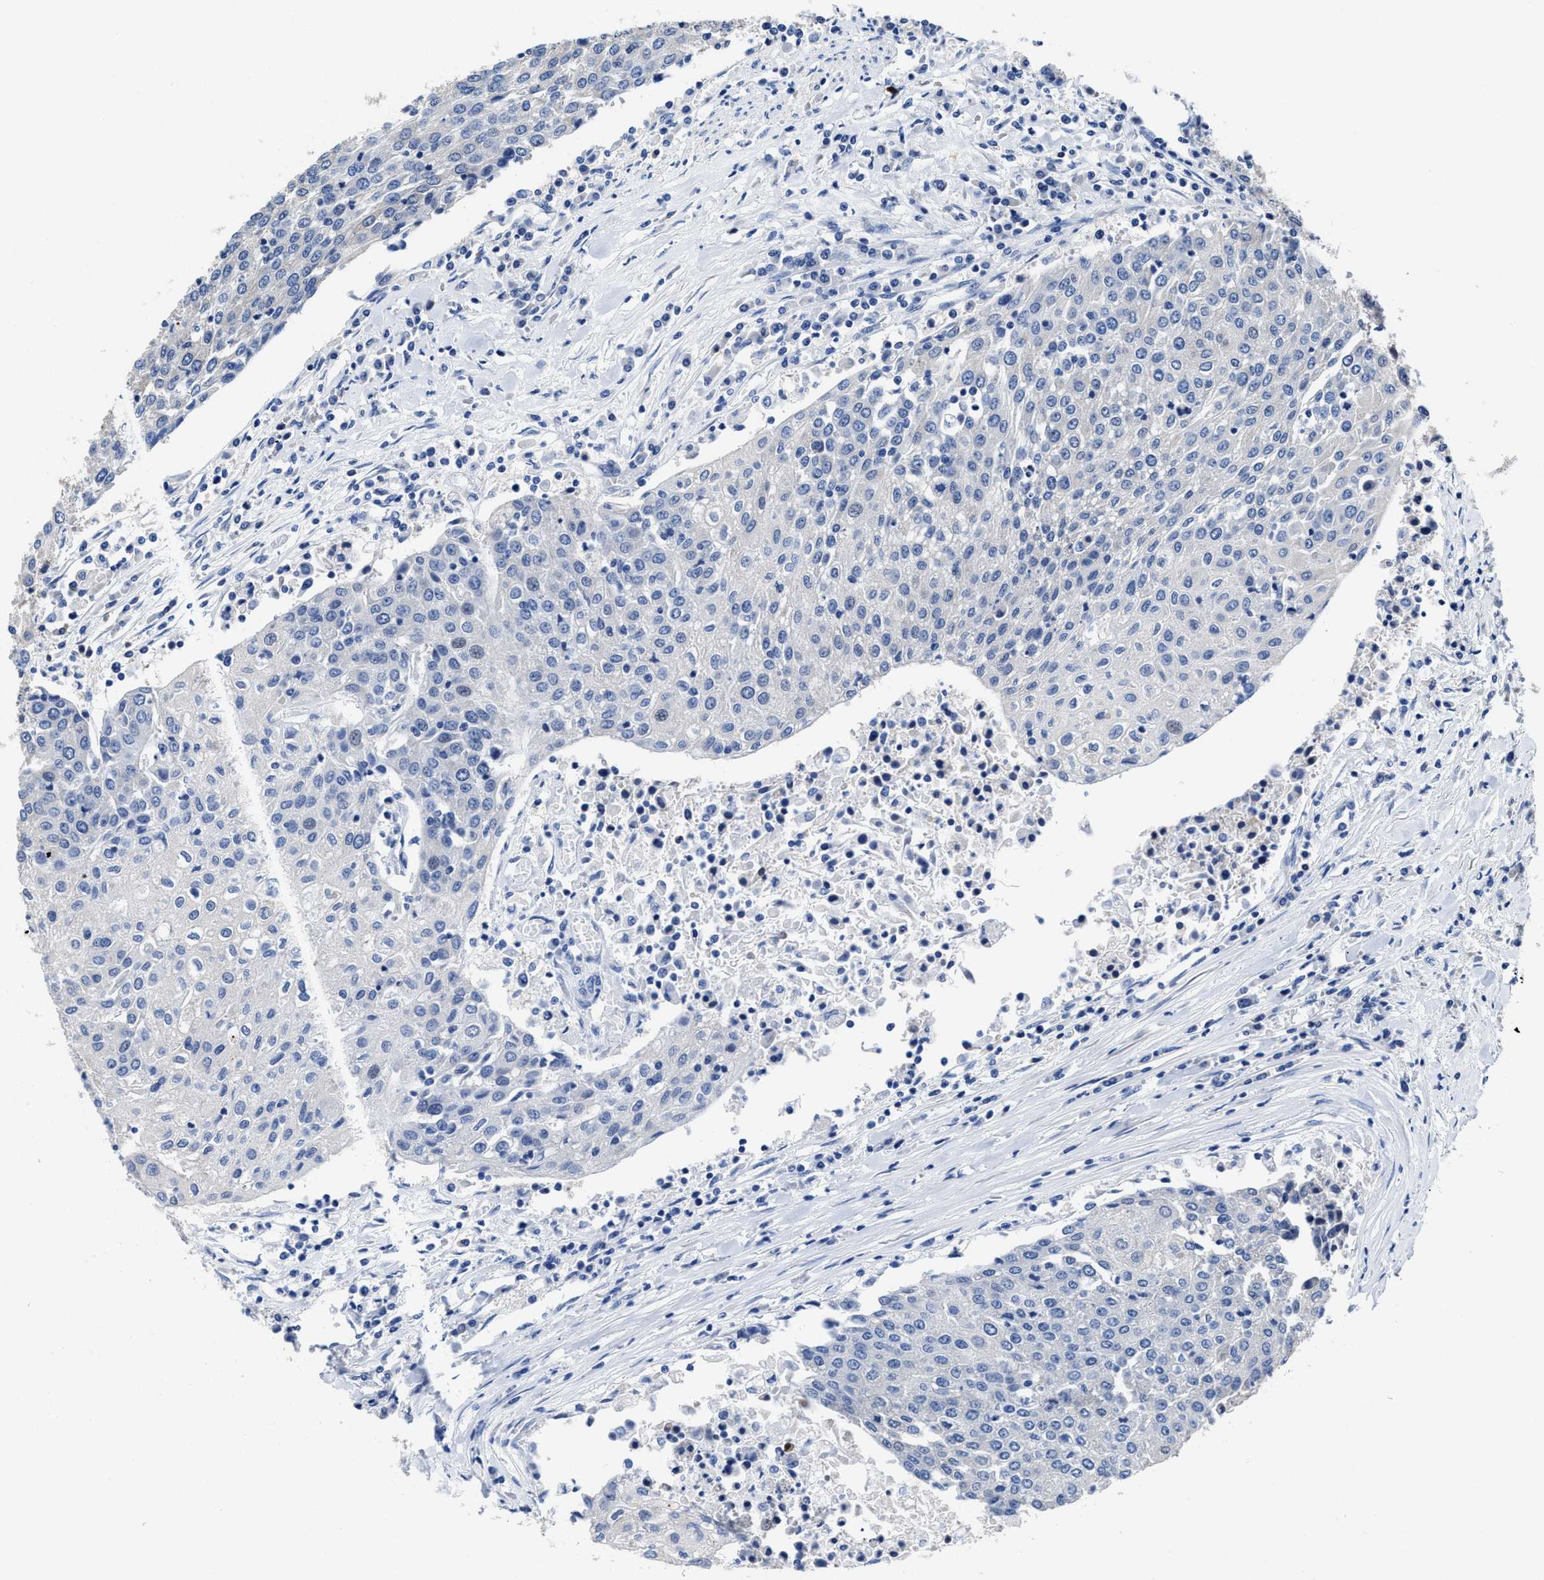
{"staining": {"intensity": "negative", "quantity": "none", "location": "none"}, "tissue": "urothelial cancer", "cell_type": "Tumor cells", "image_type": "cancer", "snomed": [{"axis": "morphology", "description": "Urothelial carcinoma, High grade"}, {"axis": "topography", "description": "Urinary bladder"}], "caption": "Tumor cells show no significant staining in urothelial carcinoma (high-grade).", "gene": "HOOK1", "patient": {"sex": "female", "age": 85}}